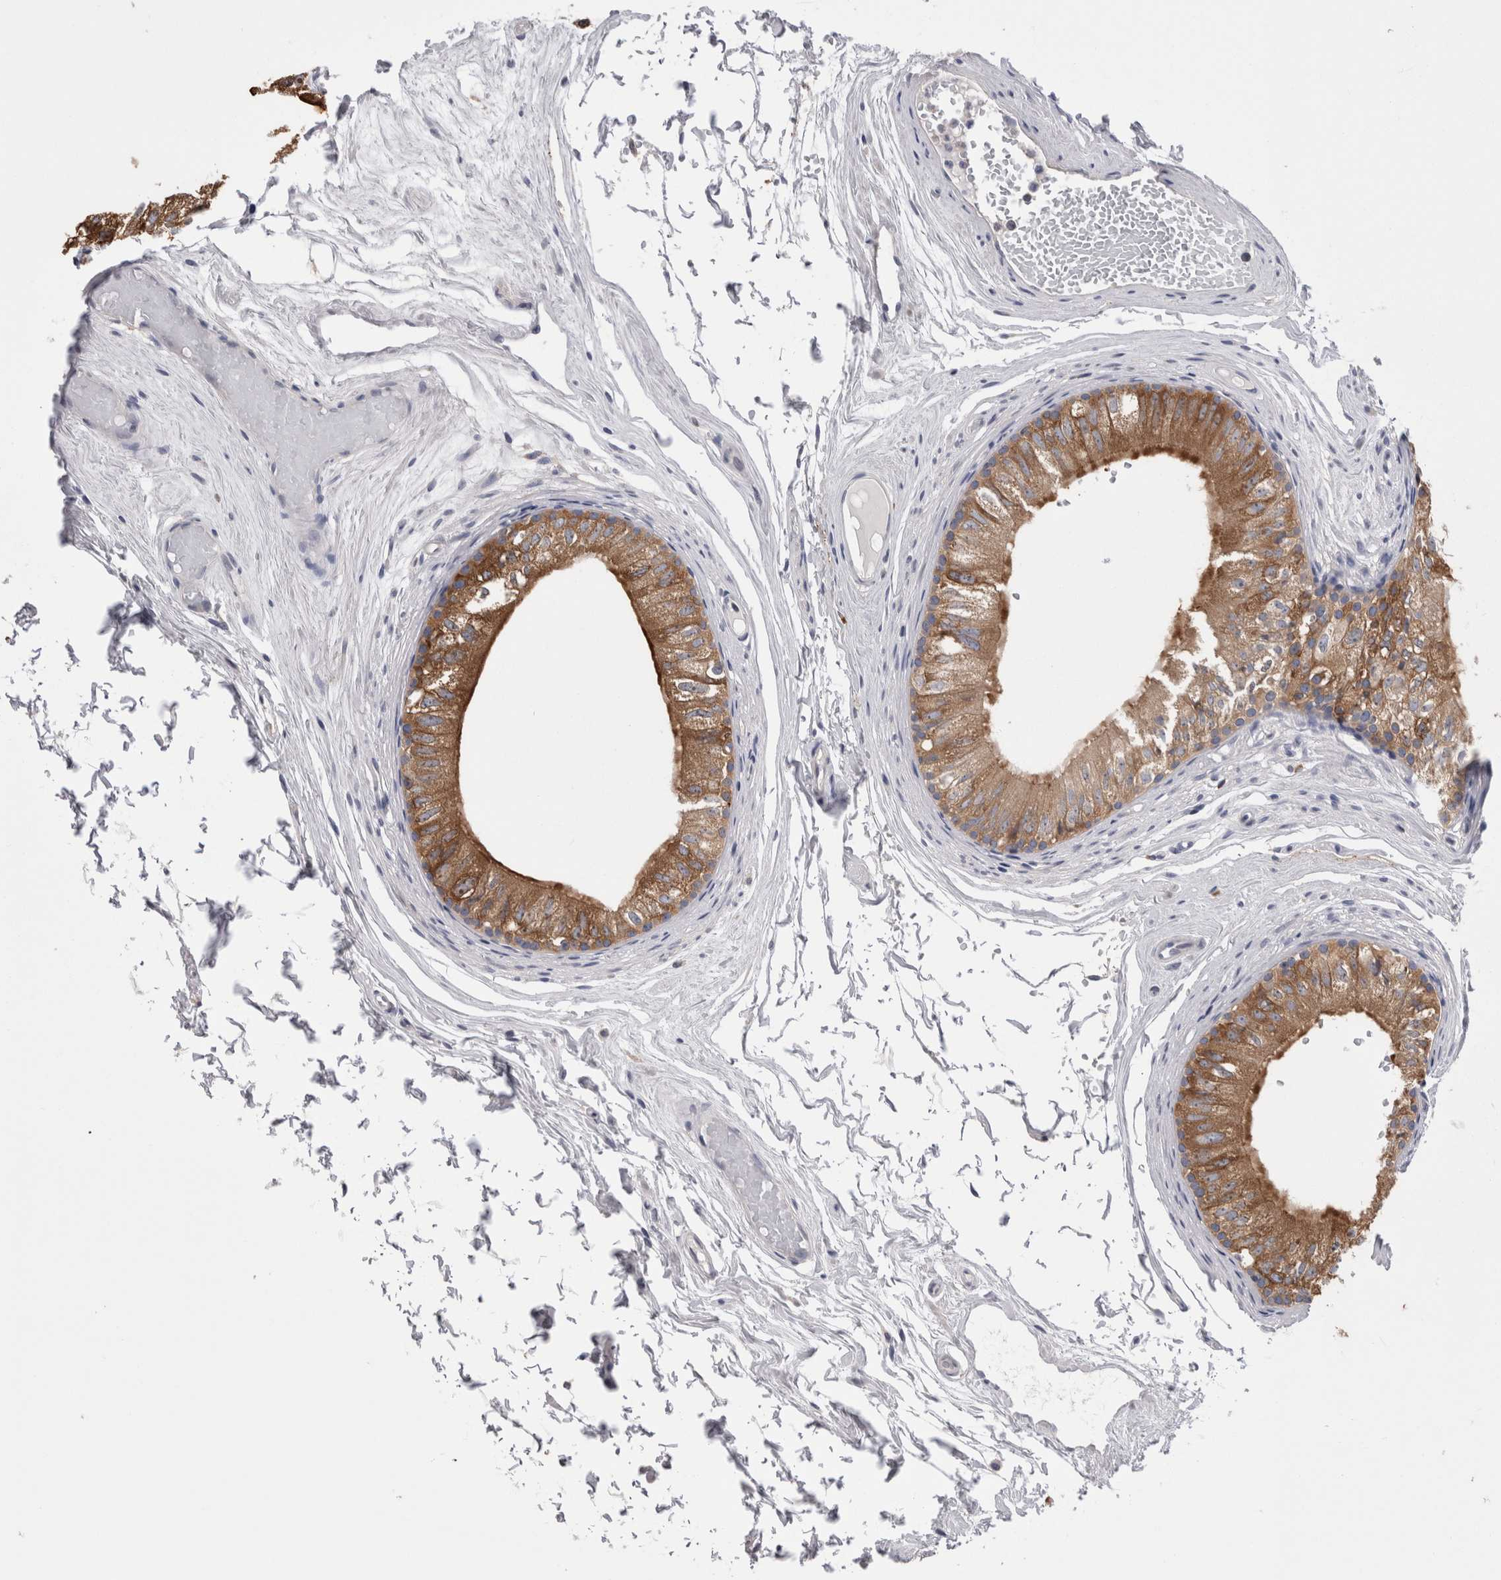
{"staining": {"intensity": "strong", "quantity": ">75%", "location": "cytoplasmic/membranous"}, "tissue": "epididymis", "cell_type": "Glandular cells", "image_type": "normal", "snomed": [{"axis": "morphology", "description": "Normal tissue, NOS"}, {"axis": "topography", "description": "Epididymis"}], "caption": "A histopathology image of epididymis stained for a protein exhibits strong cytoplasmic/membranous brown staining in glandular cells.", "gene": "DCTN6", "patient": {"sex": "male", "age": 79}}